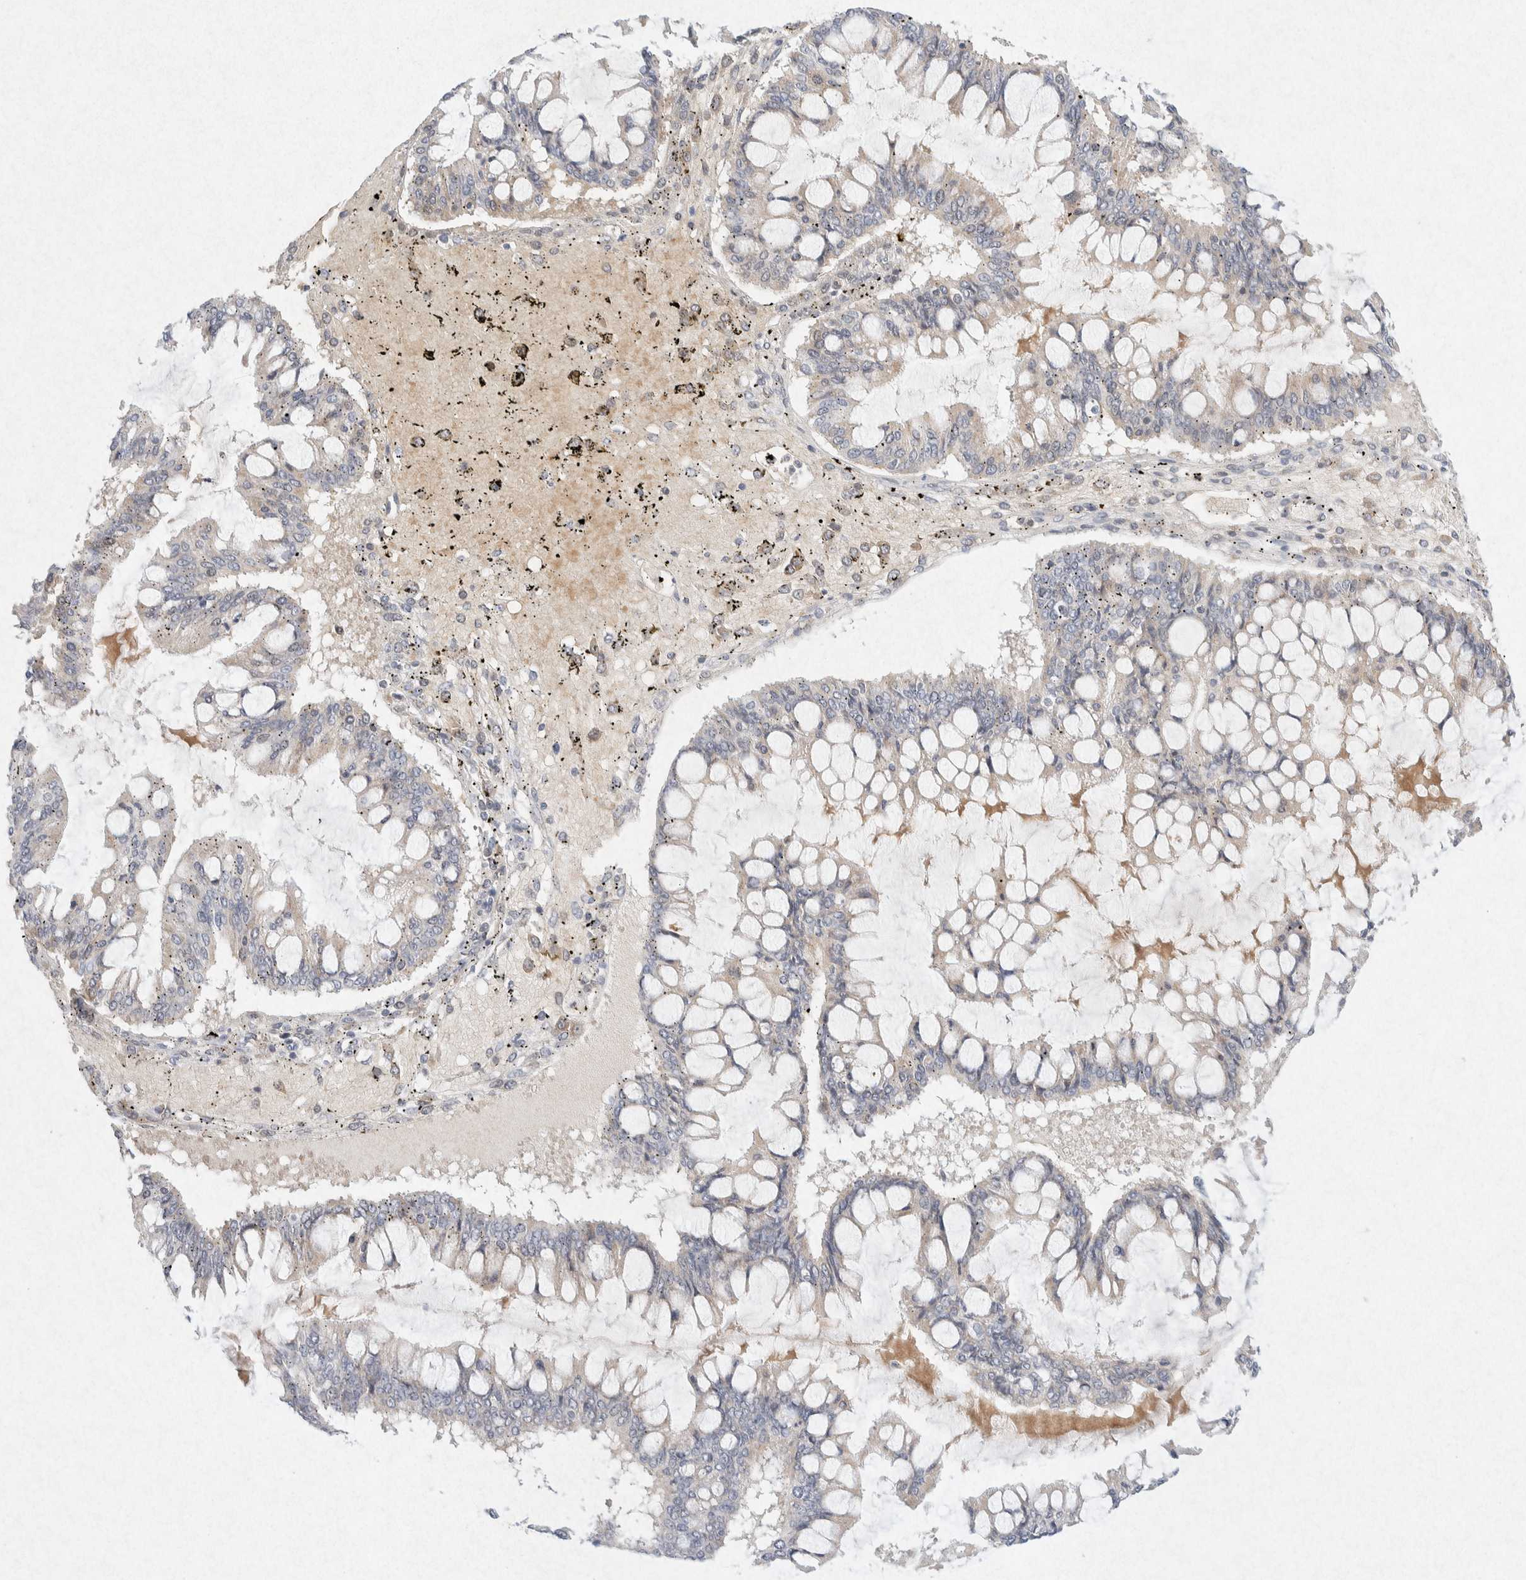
{"staining": {"intensity": "negative", "quantity": "none", "location": "none"}, "tissue": "ovarian cancer", "cell_type": "Tumor cells", "image_type": "cancer", "snomed": [{"axis": "morphology", "description": "Cystadenocarcinoma, mucinous, NOS"}, {"axis": "topography", "description": "Ovary"}], "caption": "Tumor cells show no significant staining in ovarian cancer.", "gene": "GNAI1", "patient": {"sex": "female", "age": 73}}